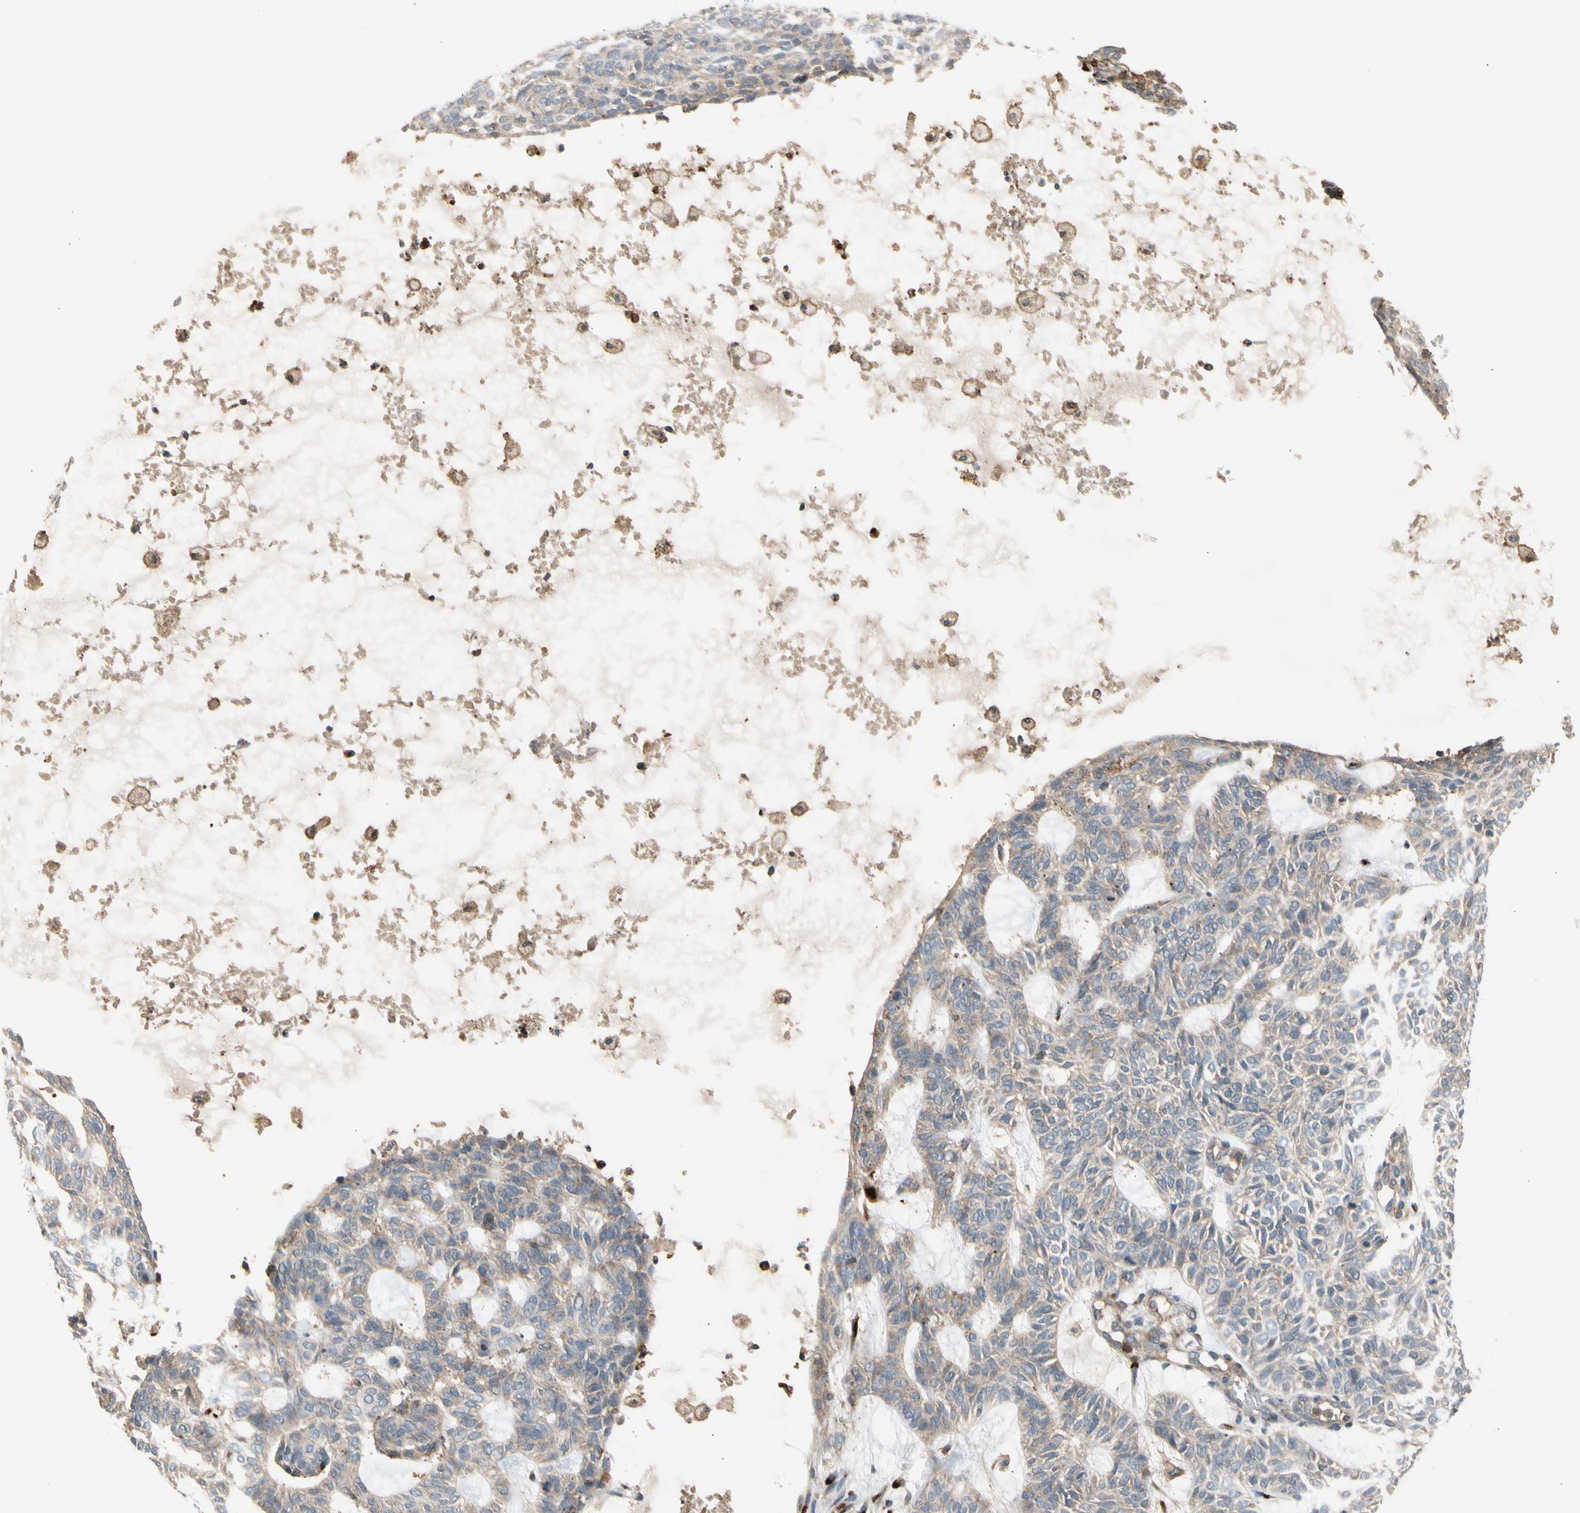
{"staining": {"intensity": "weak", "quantity": ">75%", "location": "cytoplasmic/membranous"}, "tissue": "skin cancer", "cell_type": "Tumor cells", "image_type": "cancer", "snomed": [{"axis": "morphology", "description": "Basal cell carcinoma"}, {"axis": "topography", "description": "Skin"}], "caption": "Skin cancer was stained to show a protein in brown. There is low levels of weak cytoplasmic/membranous positivity in about >75% of tumor cells. (DAB (3,3'-diaminobenzidine) IHC, brown staining for protein, blue staining for nuclei).", "gene": "GALNT5", "patient": {"sex": "male", "age": 87}}